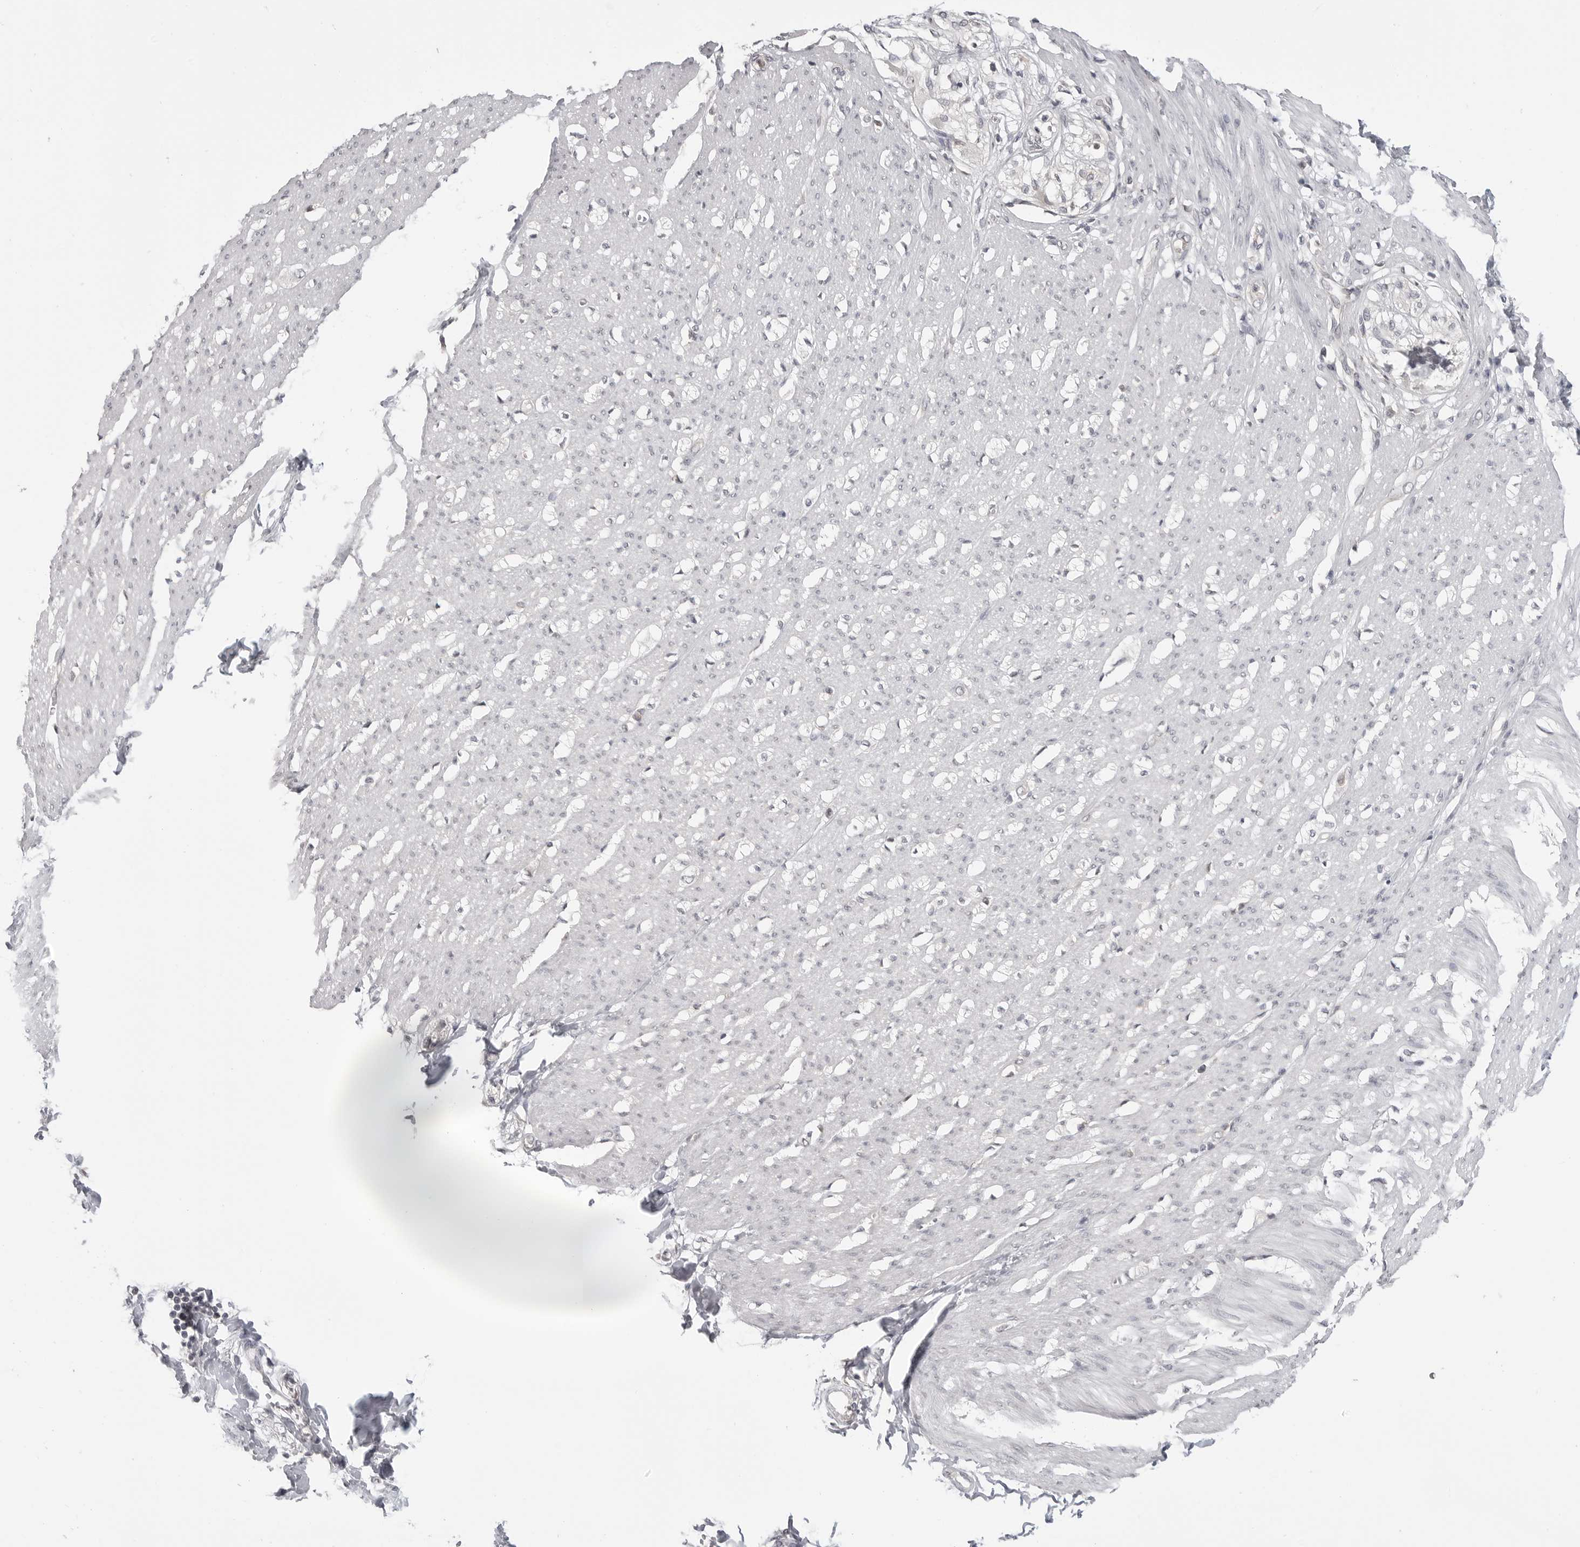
{"staining": {"intensity": "negative", "quantity": "none", "location": "none"}, "tissue": "smooth muscle", "cell_type": "Smooth muscle cells", "image_type": "normal", "snomed": [{"axis": "morphology", "description": "Normal tissue, NOS"}, {"axis": "morphology", "description": "Adenocarcinoma, NOS"}, {"axis": "topography", "description": "Colon"}, {"axis": "topography", "description": "Peripheral nerve tissue"}], "caption": "DAB (3,3'-diaminobenzidine) immunohistochemical staining of unremarkable human smooth muscle shows no significant staining in smooth muscle cells.", "gene": "IFNGR1", "patient": {"sex": "male", "age": 14}}